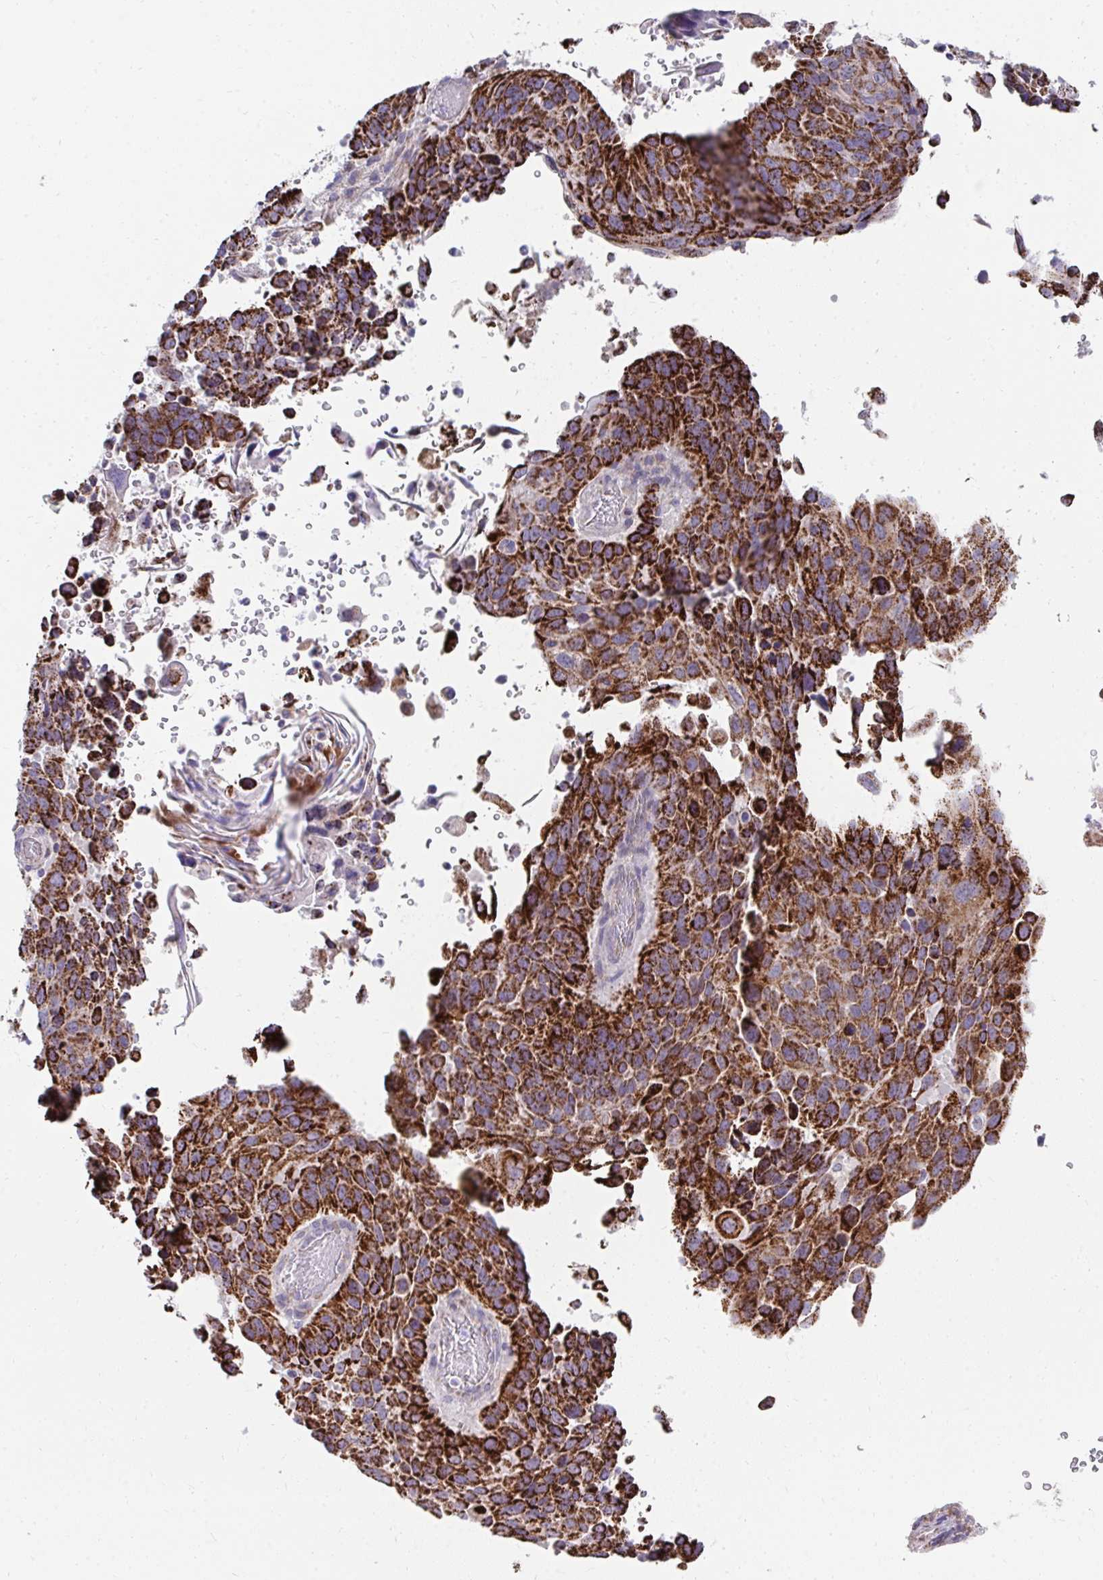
{"staining": {"intensity": "strong", "quantity": ">75%", "location": "cytoplasmic/membranous"}, "tissue": "lung cancer", "cell_type": "Tumor cells", "image_type": "cancer", "snomed": [{"axis": "morphology", "description": "Squamous cell carcinoma, NOS"}, {"axis": "topography", "description": "Lung"}], "caption": "Immunohistochemical staining of human lung cancer shows high levels of strong cytoplasmic/membranous protein positivity in approximately >75% of tumor cells.", "gene": "PRRG3", "patient": {"sex": "male", "age": 68}}